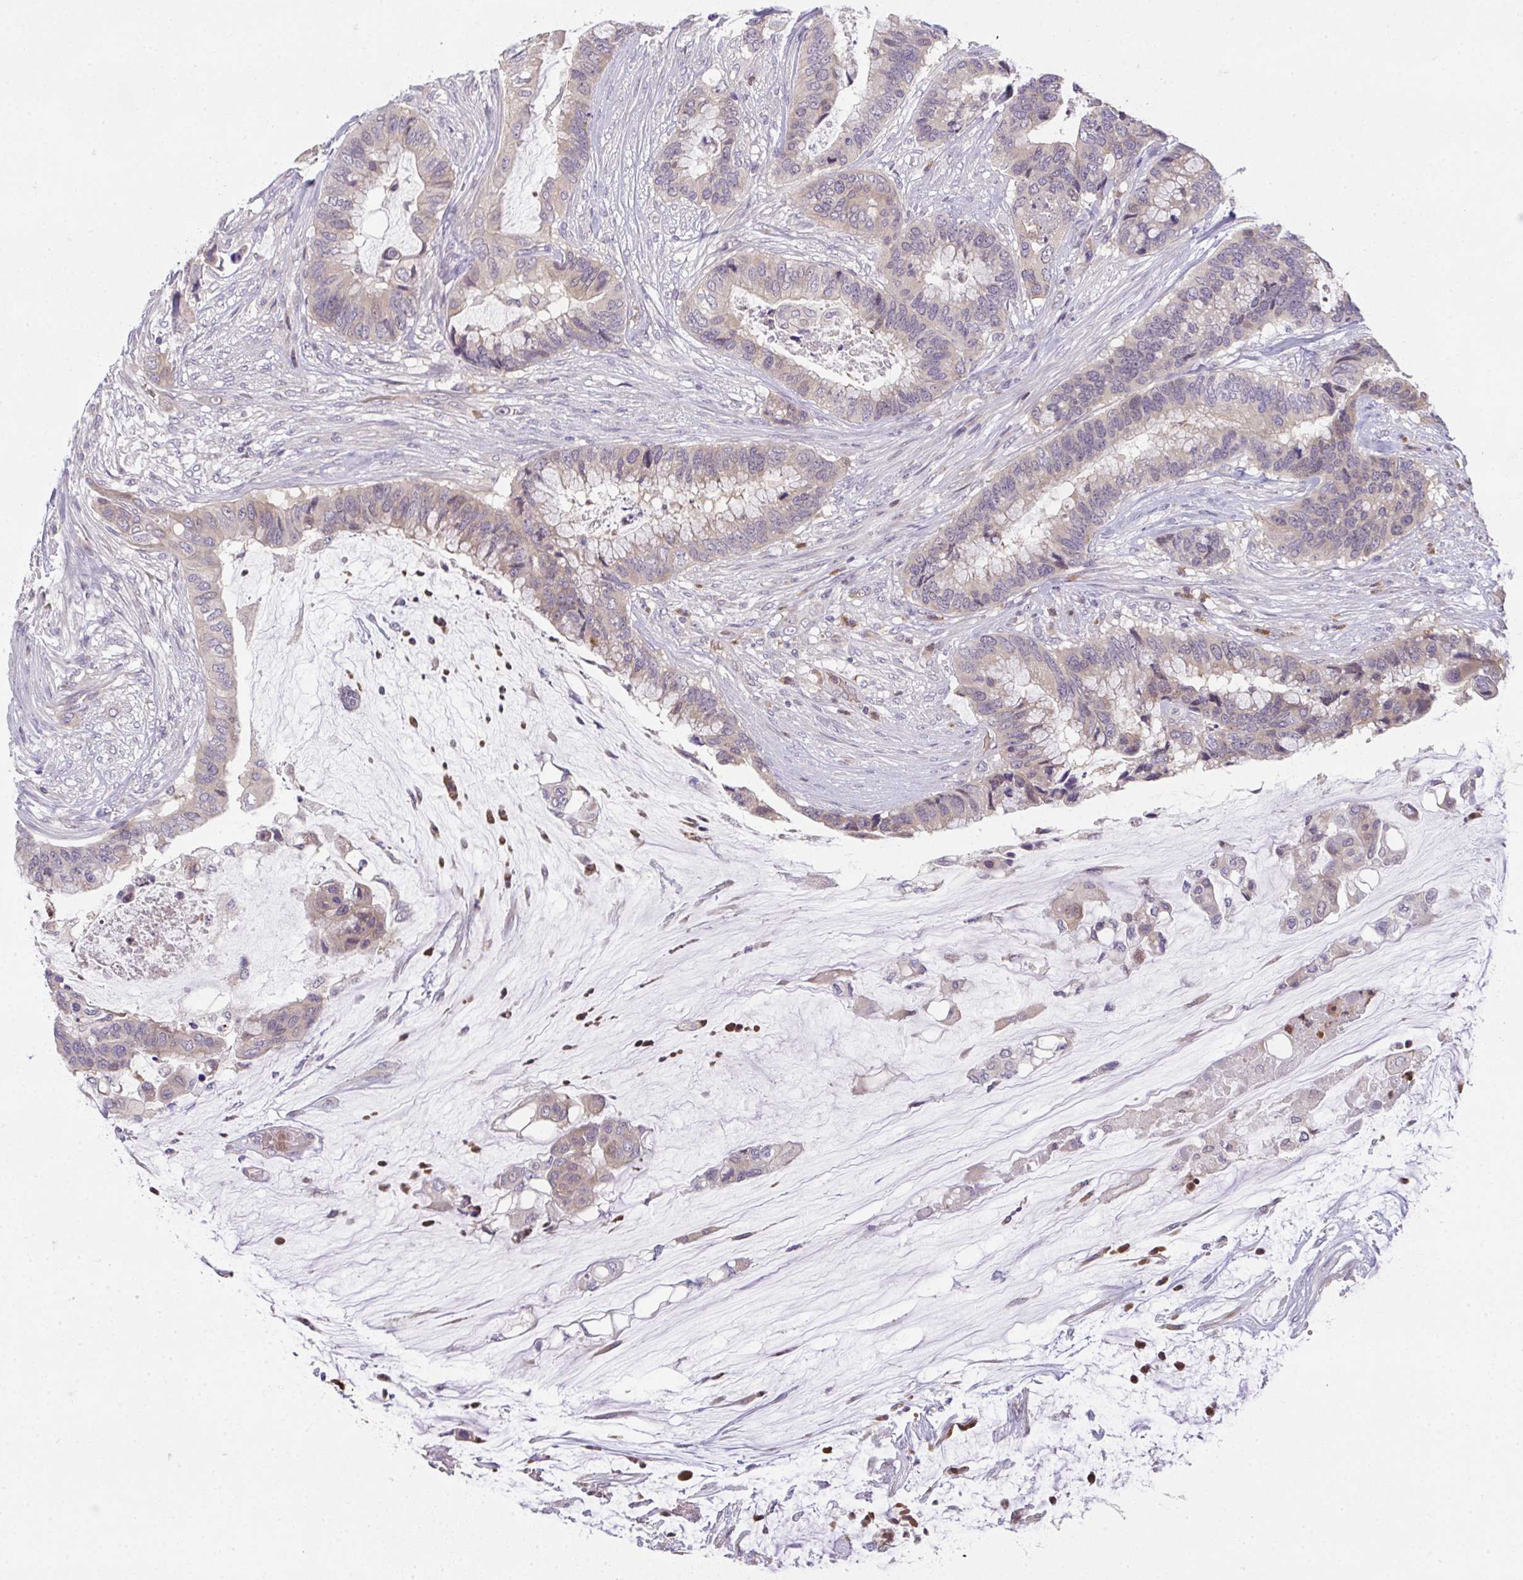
{"staining": {"intensity": "weak", "quantity": "25%-75%", "location": "cytoplasmic/membranous"}, "tissue": "colorectal cancer", "cell_type": "Tumor cells", "image_type": "cancer", "snomed": [{"axis": "morphology", "description": "Adenocarcinoma, NOS"}, {"axis": "topography", "description": "Rectum"}], "caption": "A high-resolution histopathology image shows immunohistochemistry (IHC) staining of colorectal cancer, which exhibits weak cytoplasmic/membranous expression in approximately 25%-75% of tumor cells.", "gene": "RIOK1", "patient": {"sex": "female", "age": 59}}